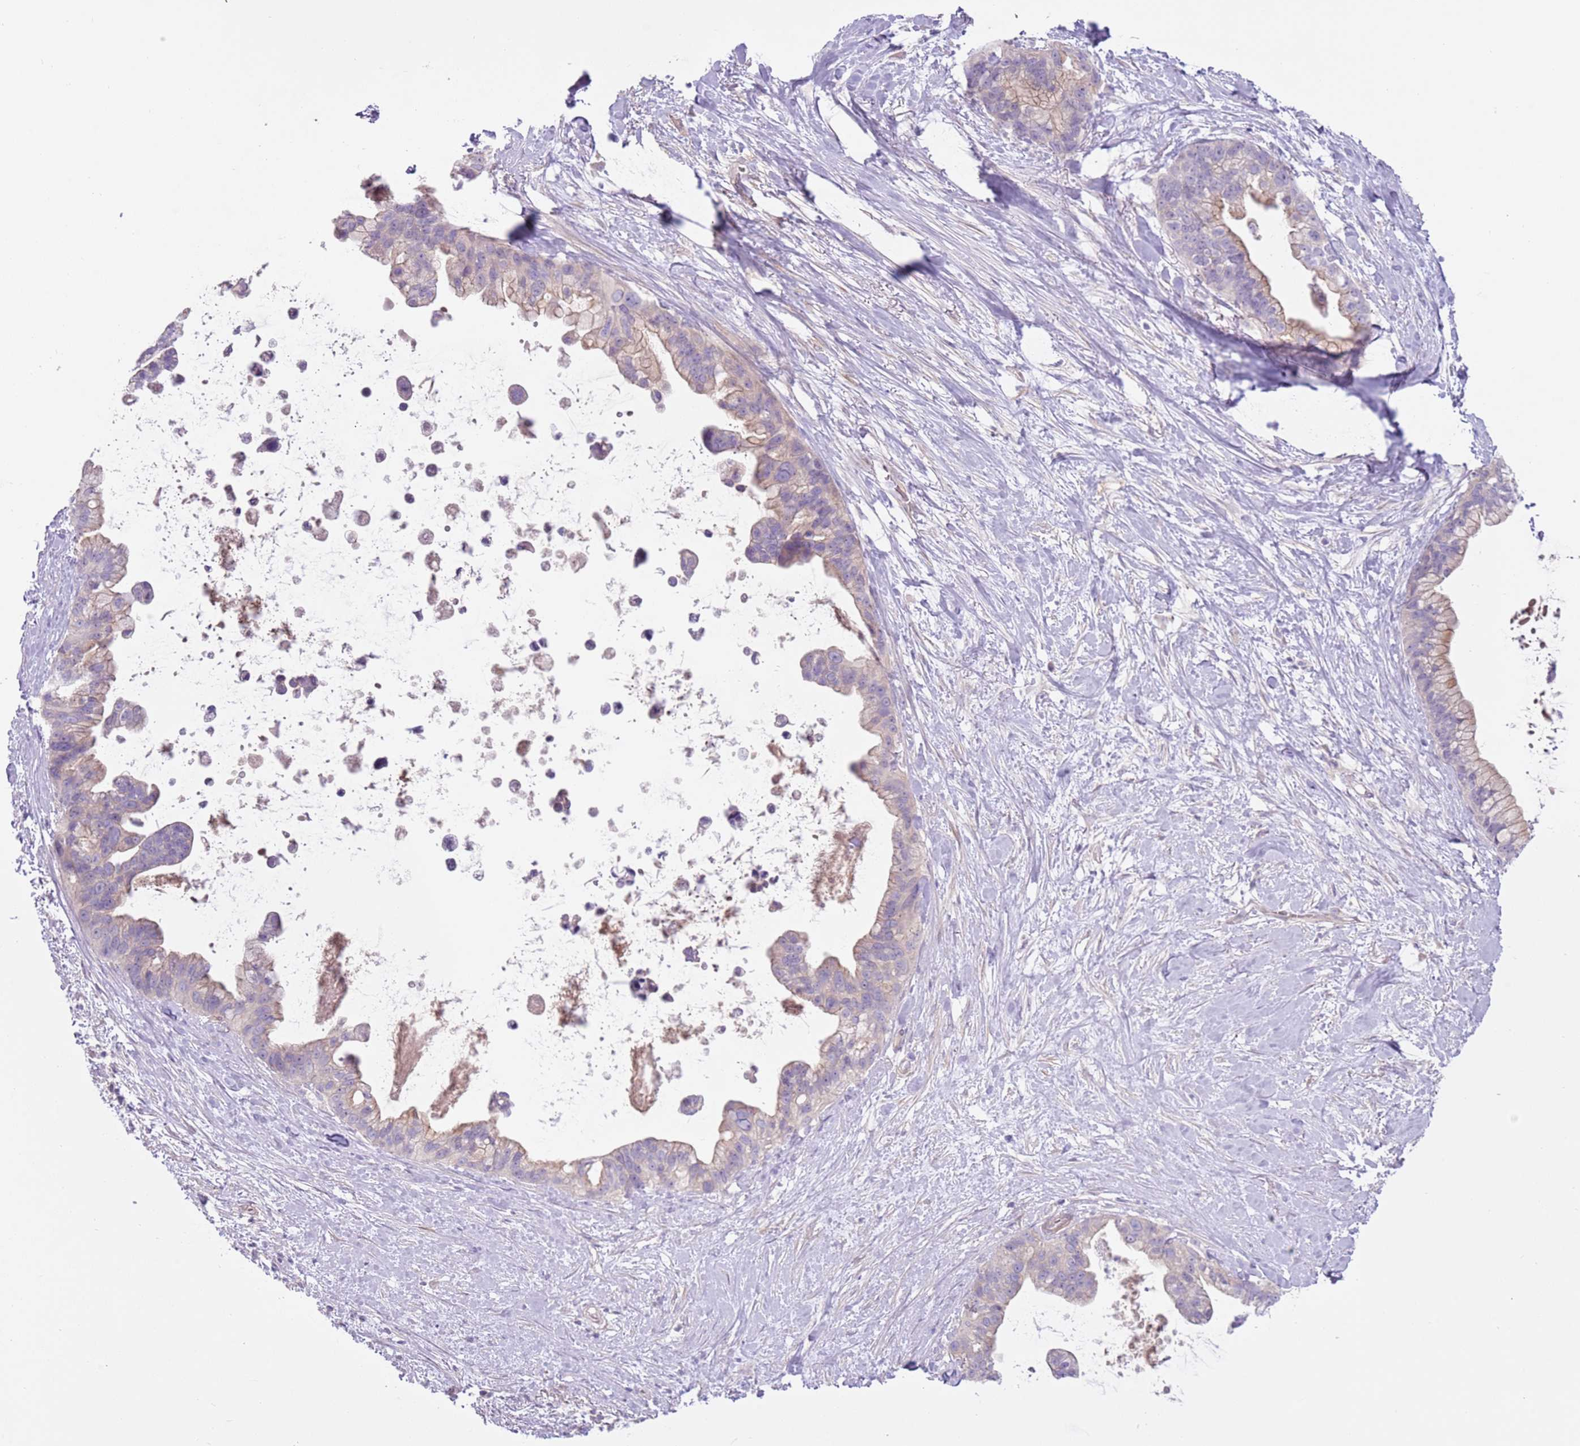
{"staining": {"intensity": "weak", "quantity": "<25%", "location": "cytoplasmic/membranous"}, "tissue": "pancreatic cancer", "cell_type": "Tumor cells", "image_type": "cancer", "snomed": [{"axis": "morphology", "description": "Adenocarcinoma, NOS"}, {"axis": "topography", "description": "Pancreas"}], "caption": "An image of pancreatic cancer (adenocarcinoma) stained for a protein demonstrates no brown staining in tumor cells.", "gene": "MRO", "patient": {"sex": "female", "age": 83}}